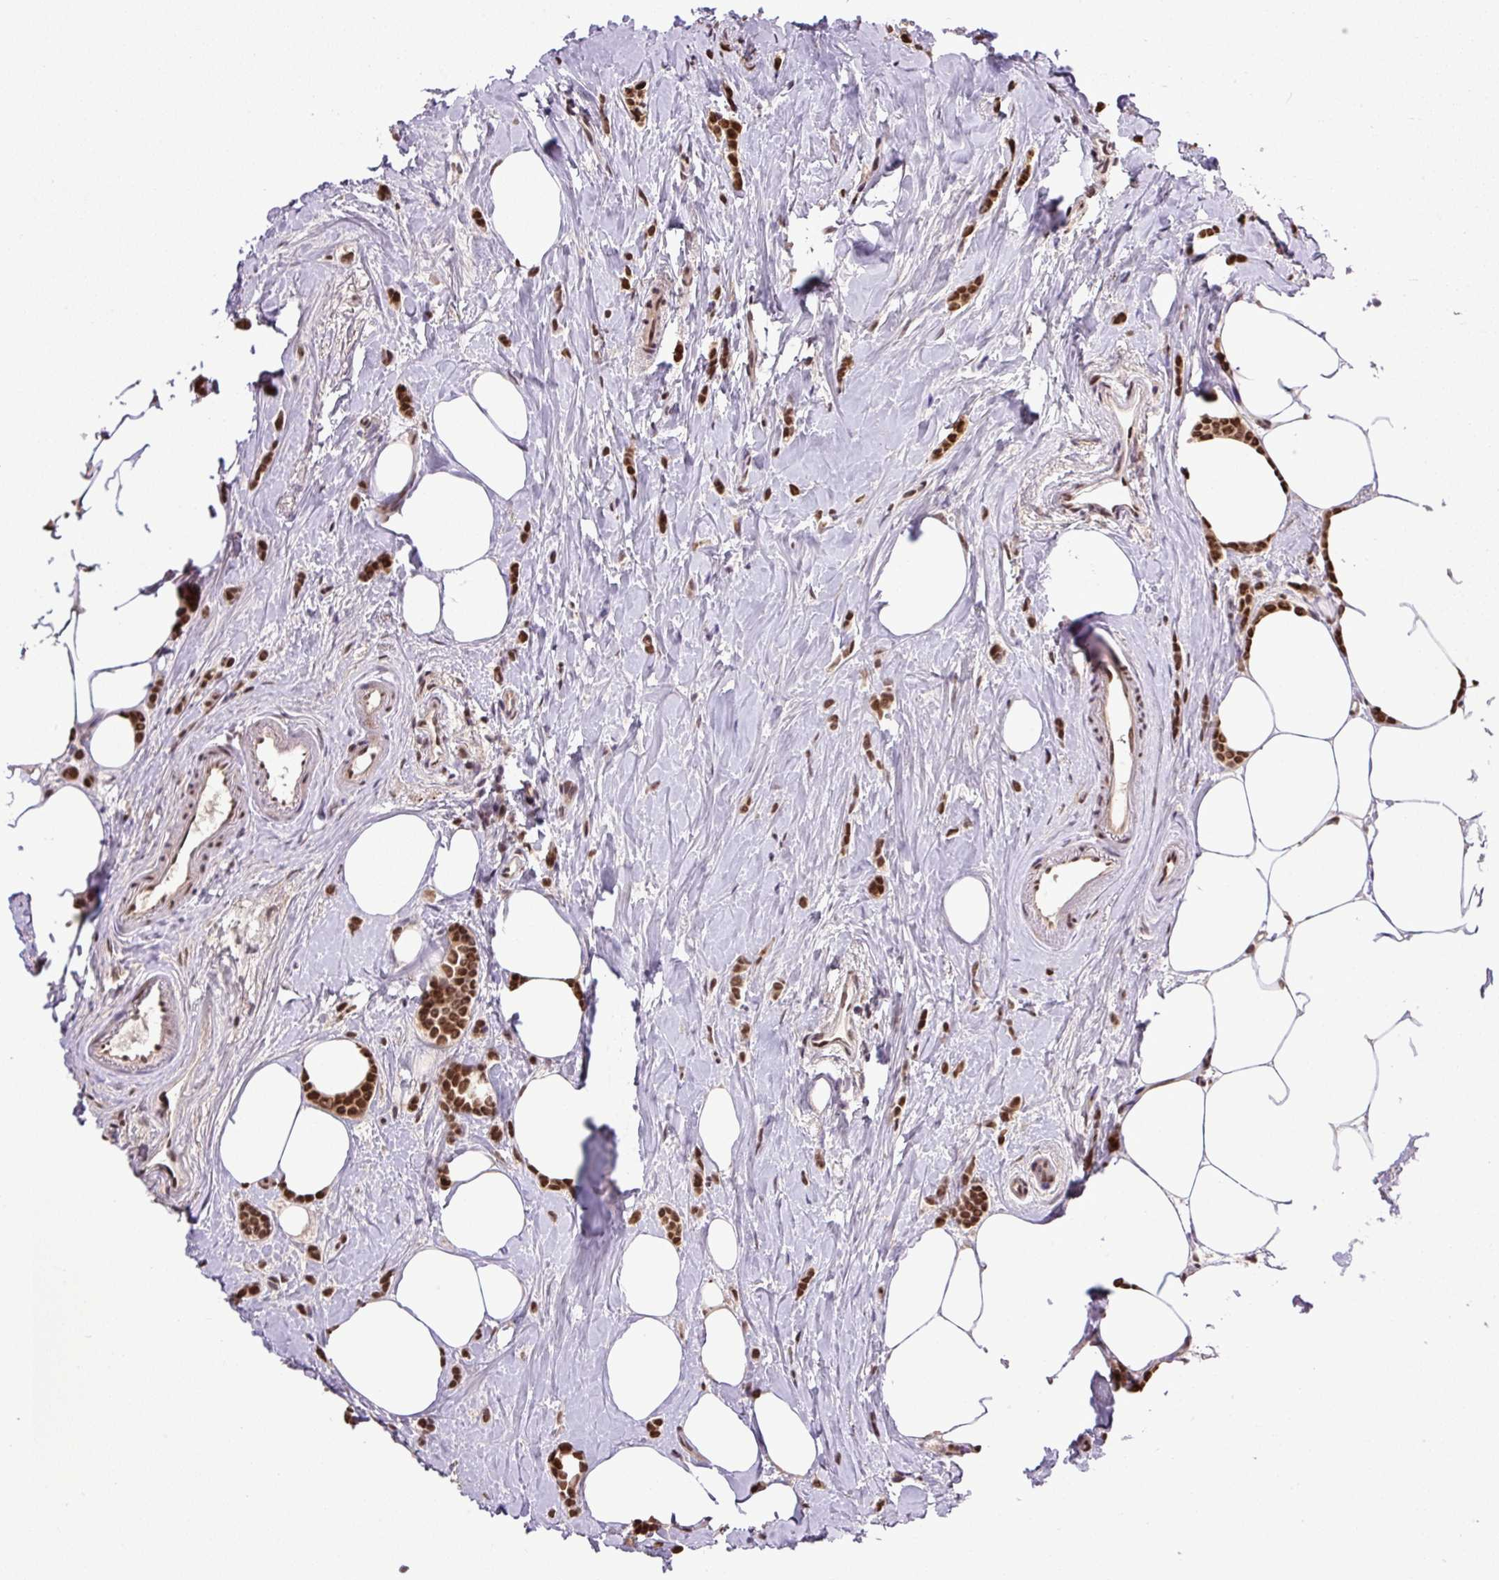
{"staining": {"intensity": "strong", "quantity": ">75%", "location": "nuclear"}, "tissue": "breast cancer", "cell_type": "Tumor cells", "image_type": "cancer", "snomed": [{"axis": "morphology", "description": "Lobular carcinoma"}, {"axis": "topography", "description": "Breast"}], "caption": "IHC of human breast cancer (lobular carcinoma) reveals high levels of strong nuclear positivity in about >75% of tumor cells. The staining is performed using DAB brown chromogen to label protein expression. The nuclei are counter-stained blue using hematoxylin.", "gene": "SGTA", "patient": {"sex": "female", "age": 84}}